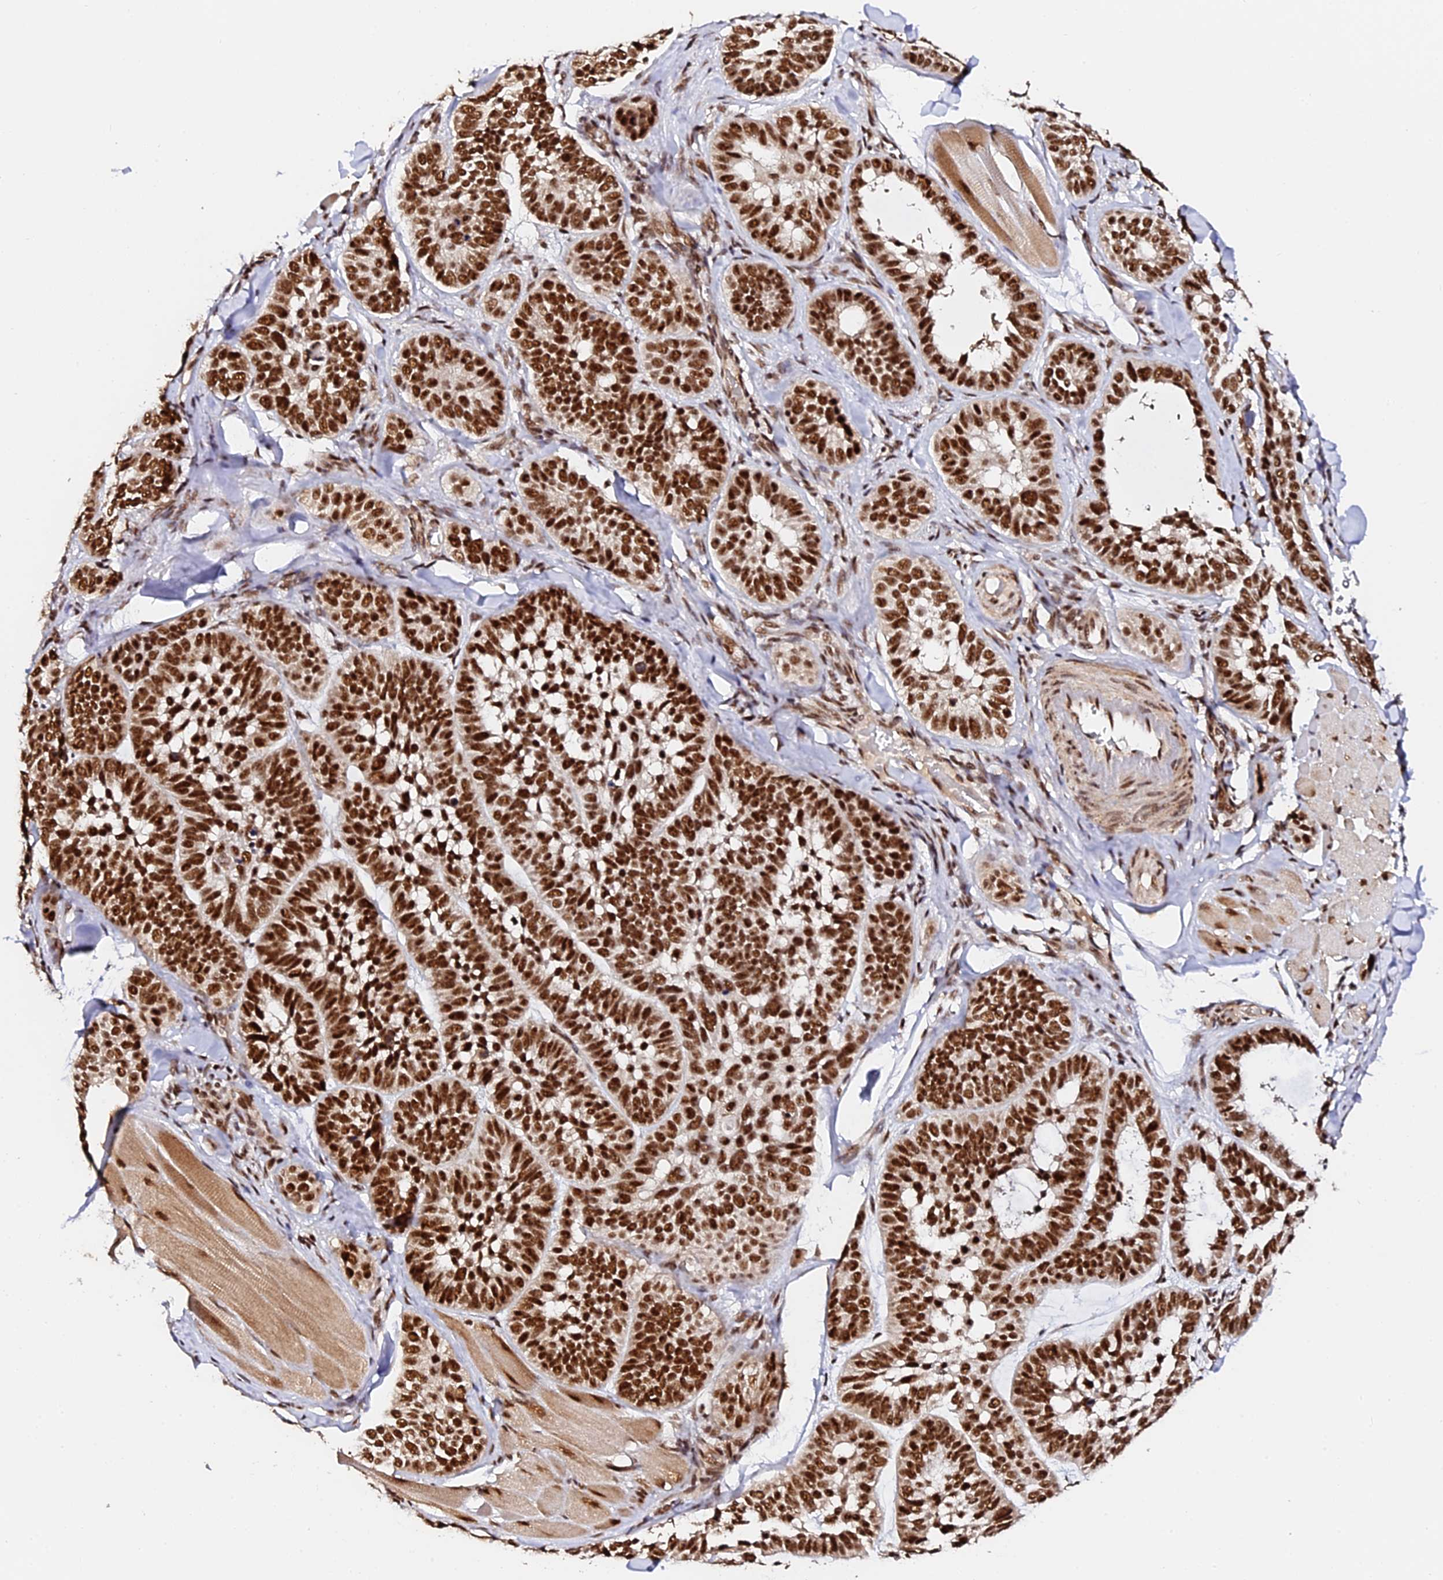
{"staining": {"intensity": "strong", "quantity": ">75%", "location": "nuclear"}, "tissue": "skin cancer", "cell_type": "Tumor cells", "image_type": "cancer", "snomed": [{"axis": "morphology", "description": "Basal cell carcinoma"}, {"axis": "topography", "description": "Skin"}], "caption": "This histopathology image reveals immunohistochemistry (IHC) staining of skin cancer, with high strong nuclear positivity in approximately >75% of tumor cells.", "gene": "MCRS1", "patient": {"sex": "male", "age": 62}}